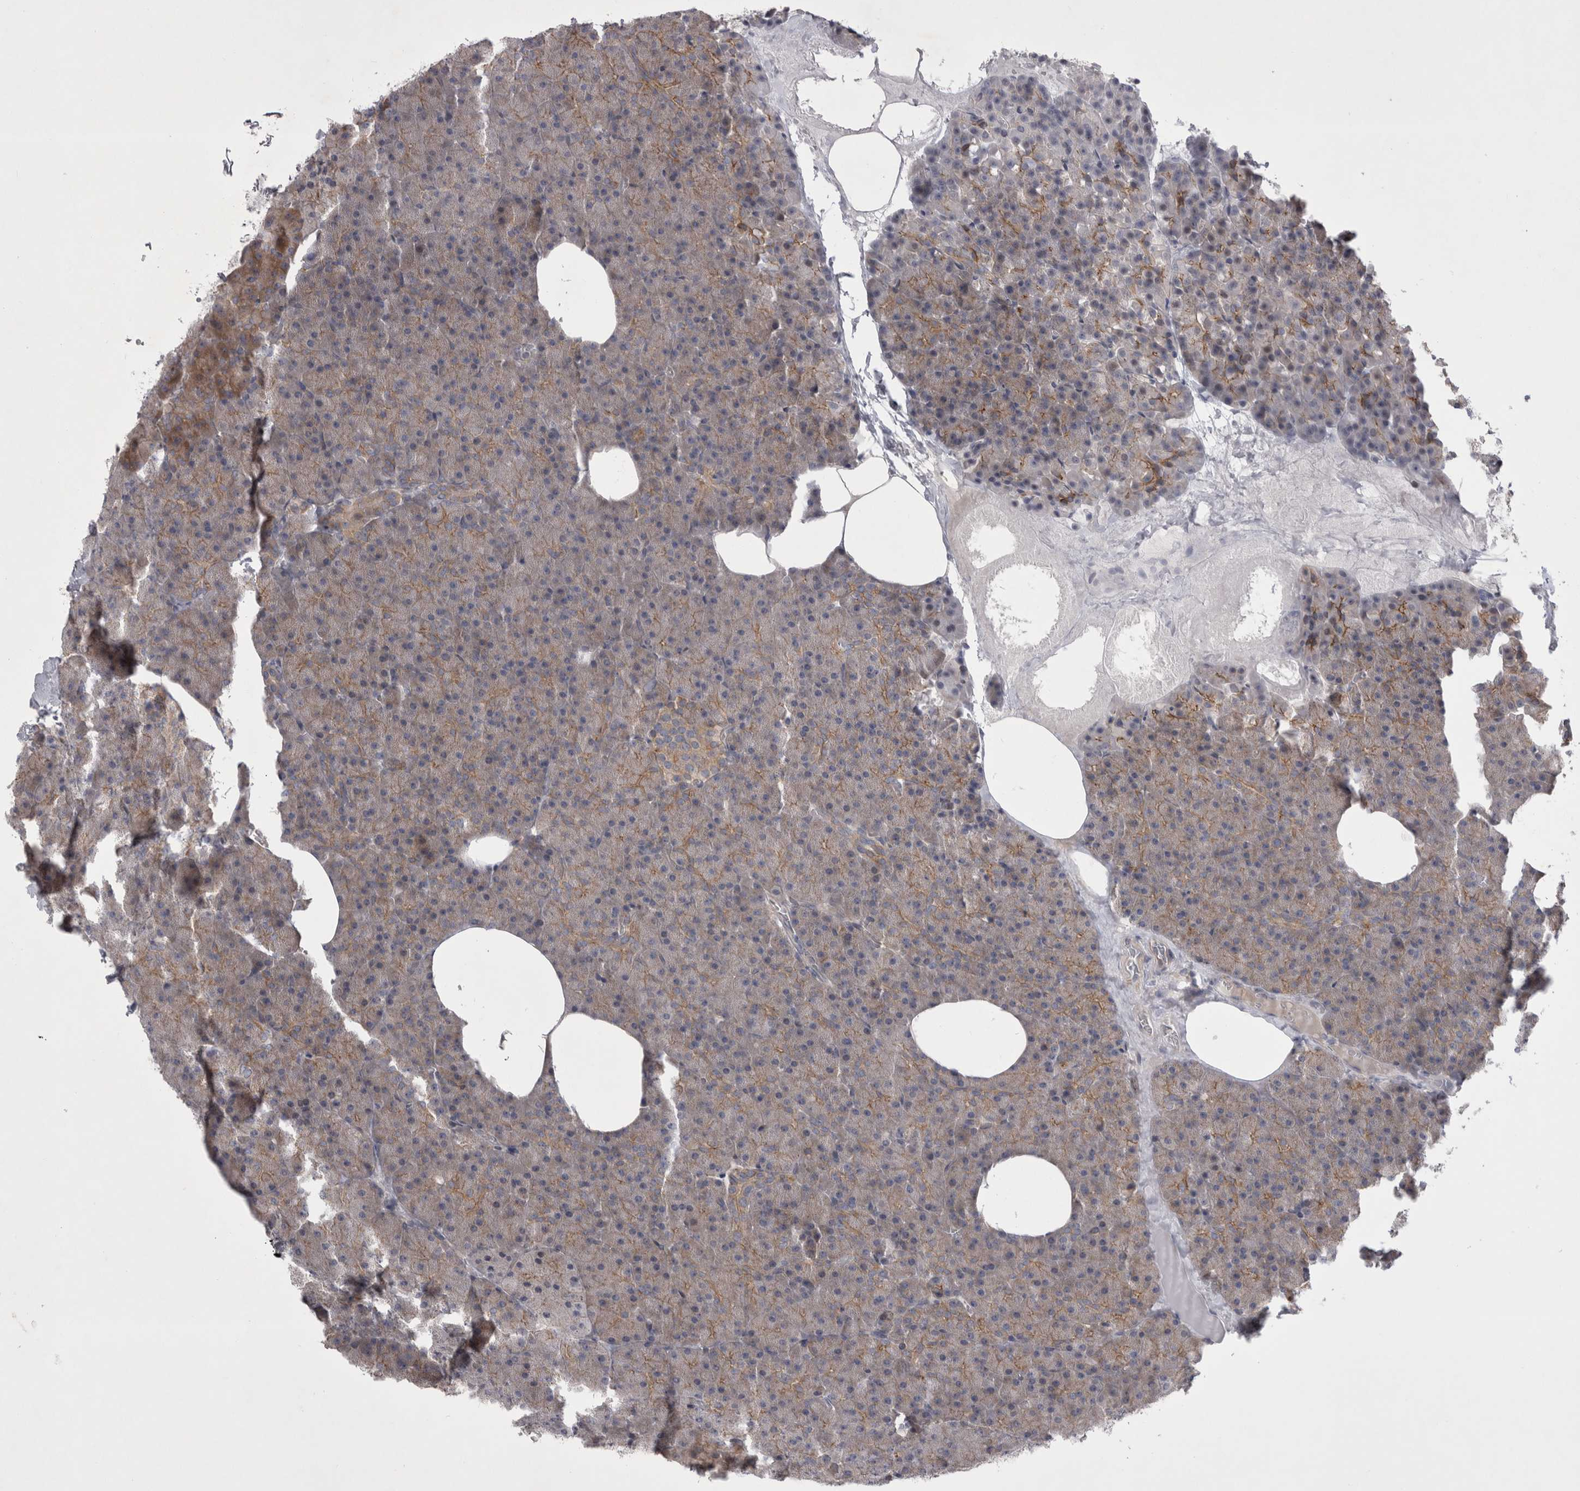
{"staining": {"intensity": "moderate", "quantity": "25%-75%", "location": "cytoplasmic/membranous"}, "tissue": "pancreas", "cell_type": "Exocrine glandular cells", "image_type": "normal", "snomed": [{"axis": "morphology", "description": "Normal tissue, NOS"}, {"axis": "morphology", "description": "Carcinoid, malignant, NOS"}, {"axis": "topography", "description": "Pancreas"}], "caption": "DAB (3,3'-diaminobenzidine) immunohistochemical staining of unremarkable human pancreas reveals moderate cytoplasmic/membranous protein positivity in about 25%-75% of exocrine glandular cells. Nuclei are stained in blue.", "gene": "NENF", "patient": {"sex": "female", "age": 35}}